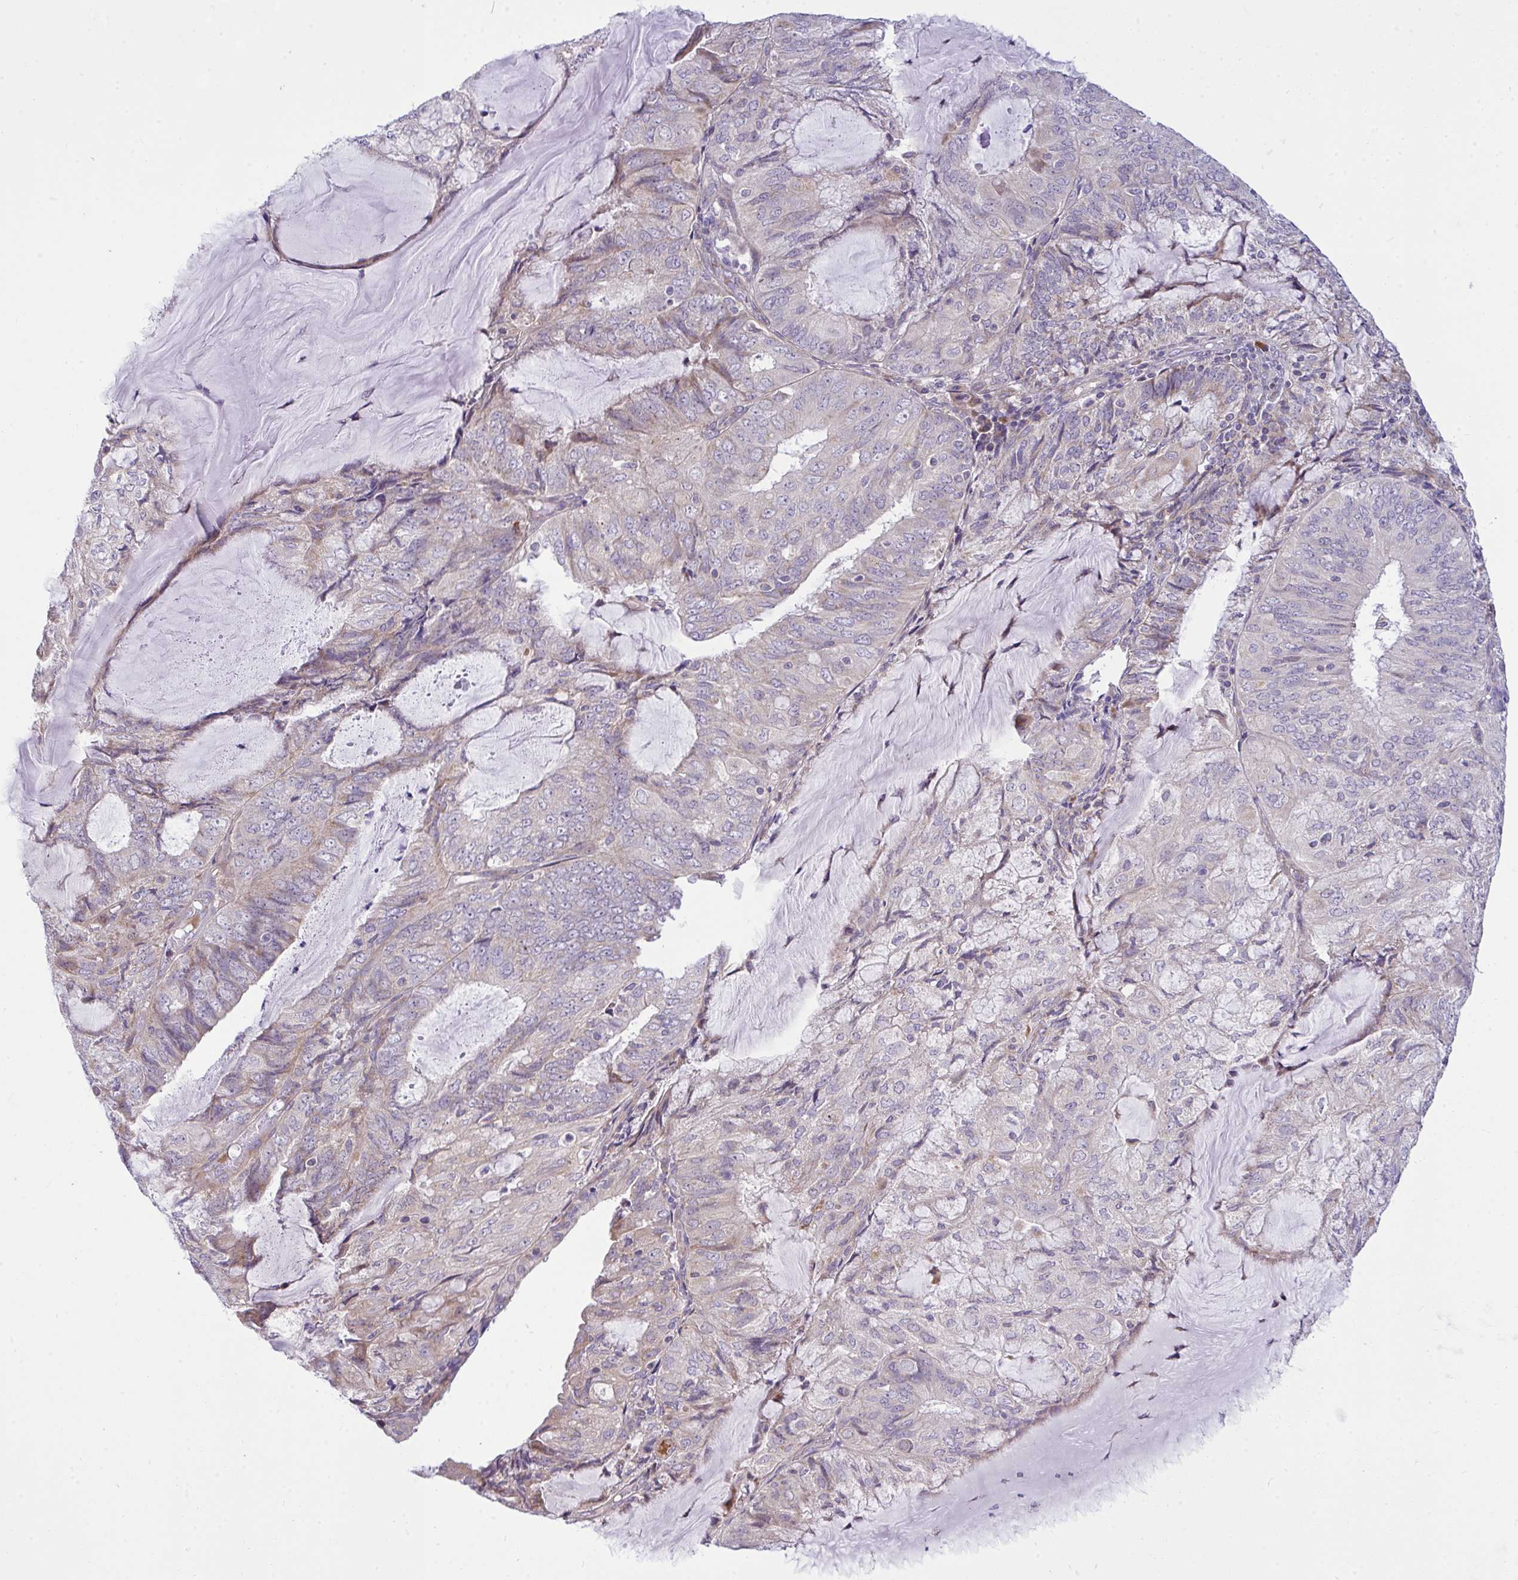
{"staining": {"intensity": "weak", "quantity": "<25%", "location": "cytoplasmic/membranous"}, "tissue": "endometrial cancer", "cell_type": "Tumor cells", "image_type": "cancer", "snomed": [{"axis": "morphology", "description": "Adenocarcinoma, NOS"}, {"axis": "topography", "description": "Endometrium"}], "caption": "DAB (3,3'-diaminobenzidine) immunohistochemical staining of adenocarcinoma (endometrial) displays no significant expression in tumor cells.", "gene": "CEP63", "patient": {"sex": "female", "age": 81}}